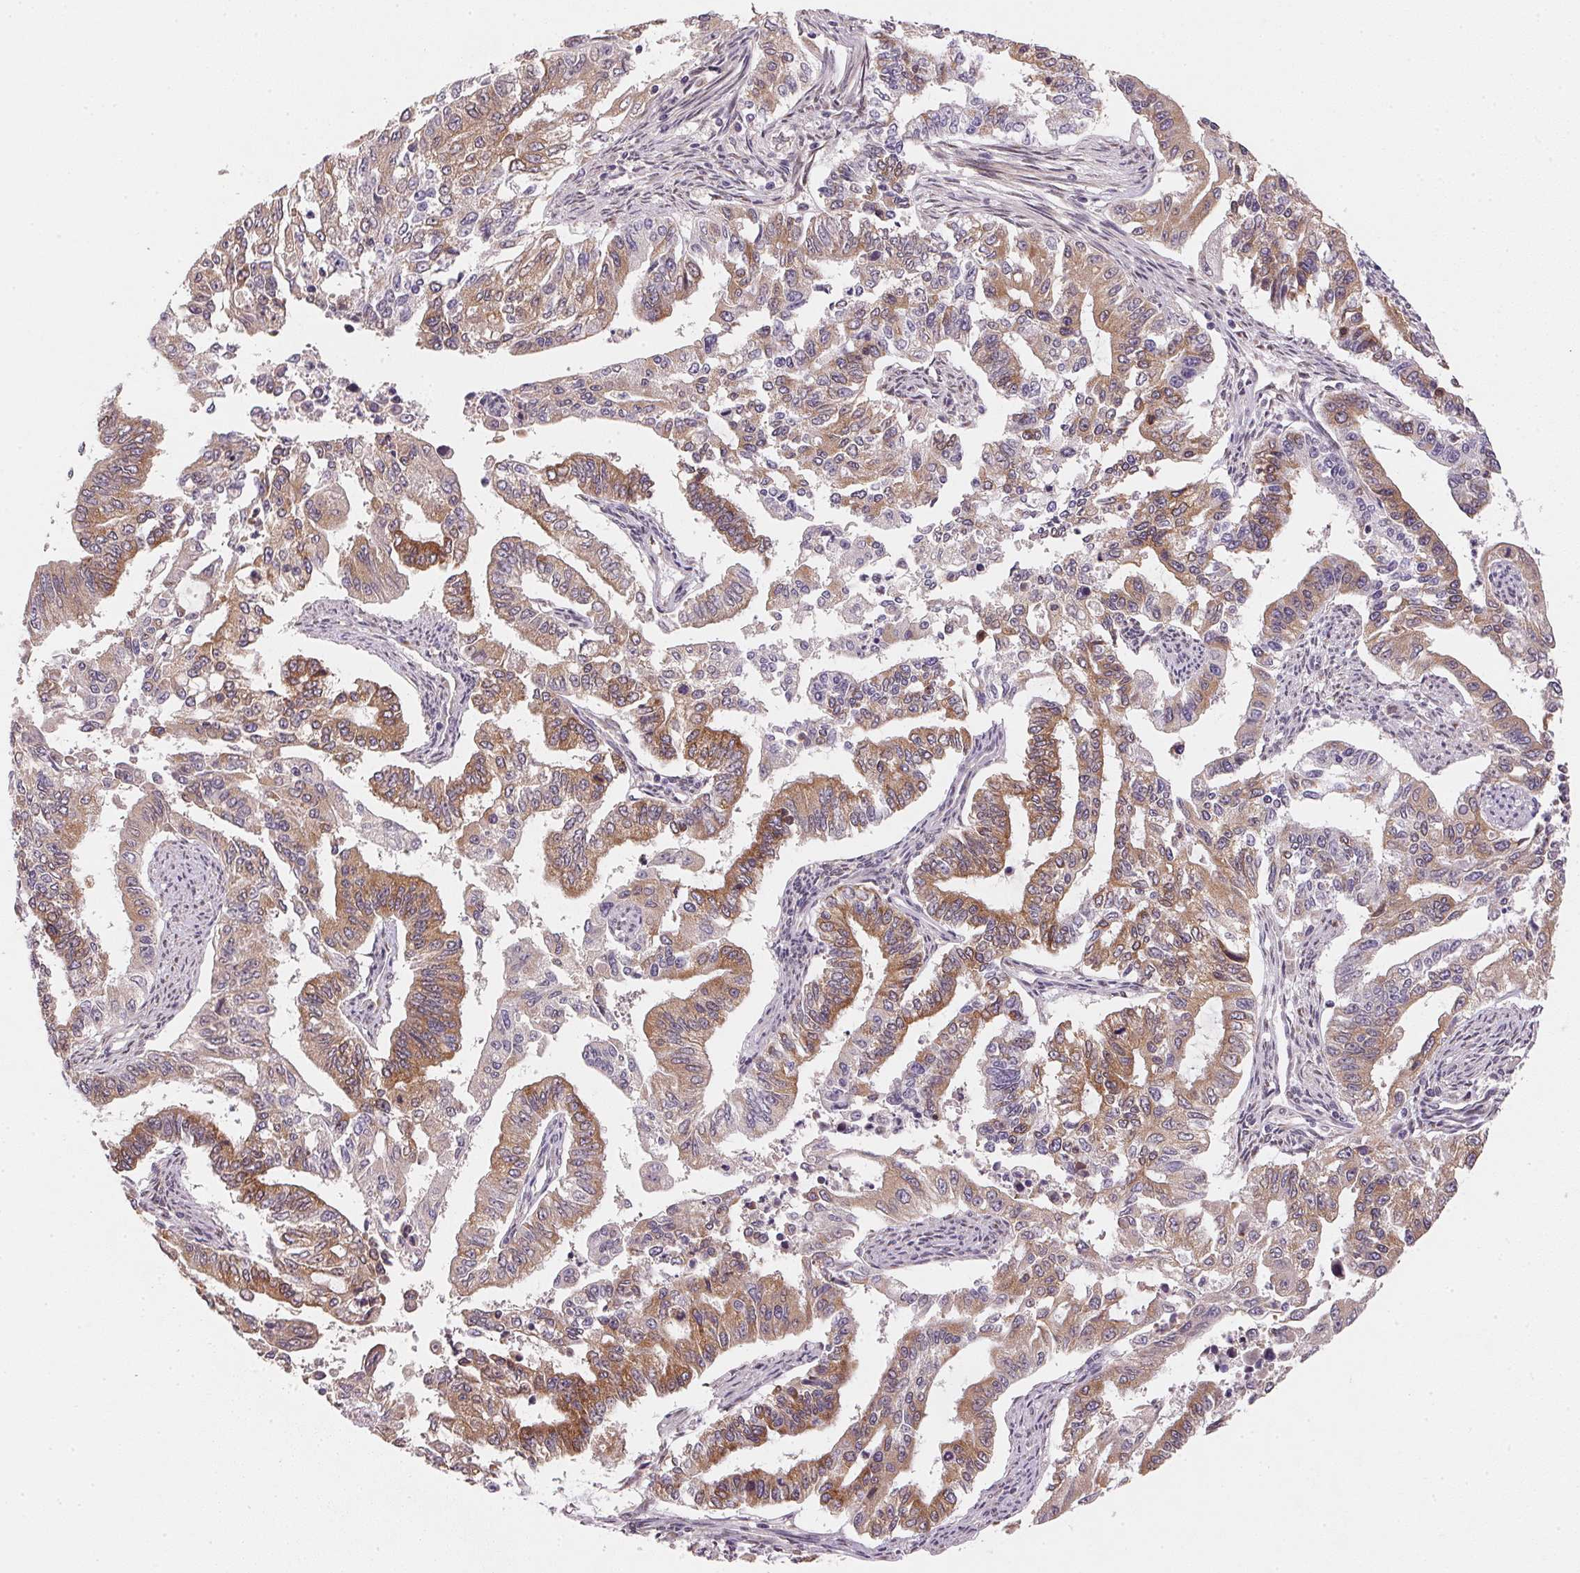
{"staining": {"intensity": "moderate", "quantity": ">75%", "location": "cytoplasmic/membranous"}, "tissue": "endometrial cancer", "cell_type": "Tumor cells", "image_type": "cancer", "snomed": [{"axis": "morphology", "description": "Adenocarcinoma, NOS"}, {"axis": "topography", "description": "Uterus"}], "caption": "There is medium levels of moderate cytoplasmic/membranous expression in tumor cells of adenocarcinoma (endometrial), as demonstrated by immunohistochemical staining (brown color).", "gene": "EI24", "patient": {"sex": "female", "age": 59}}